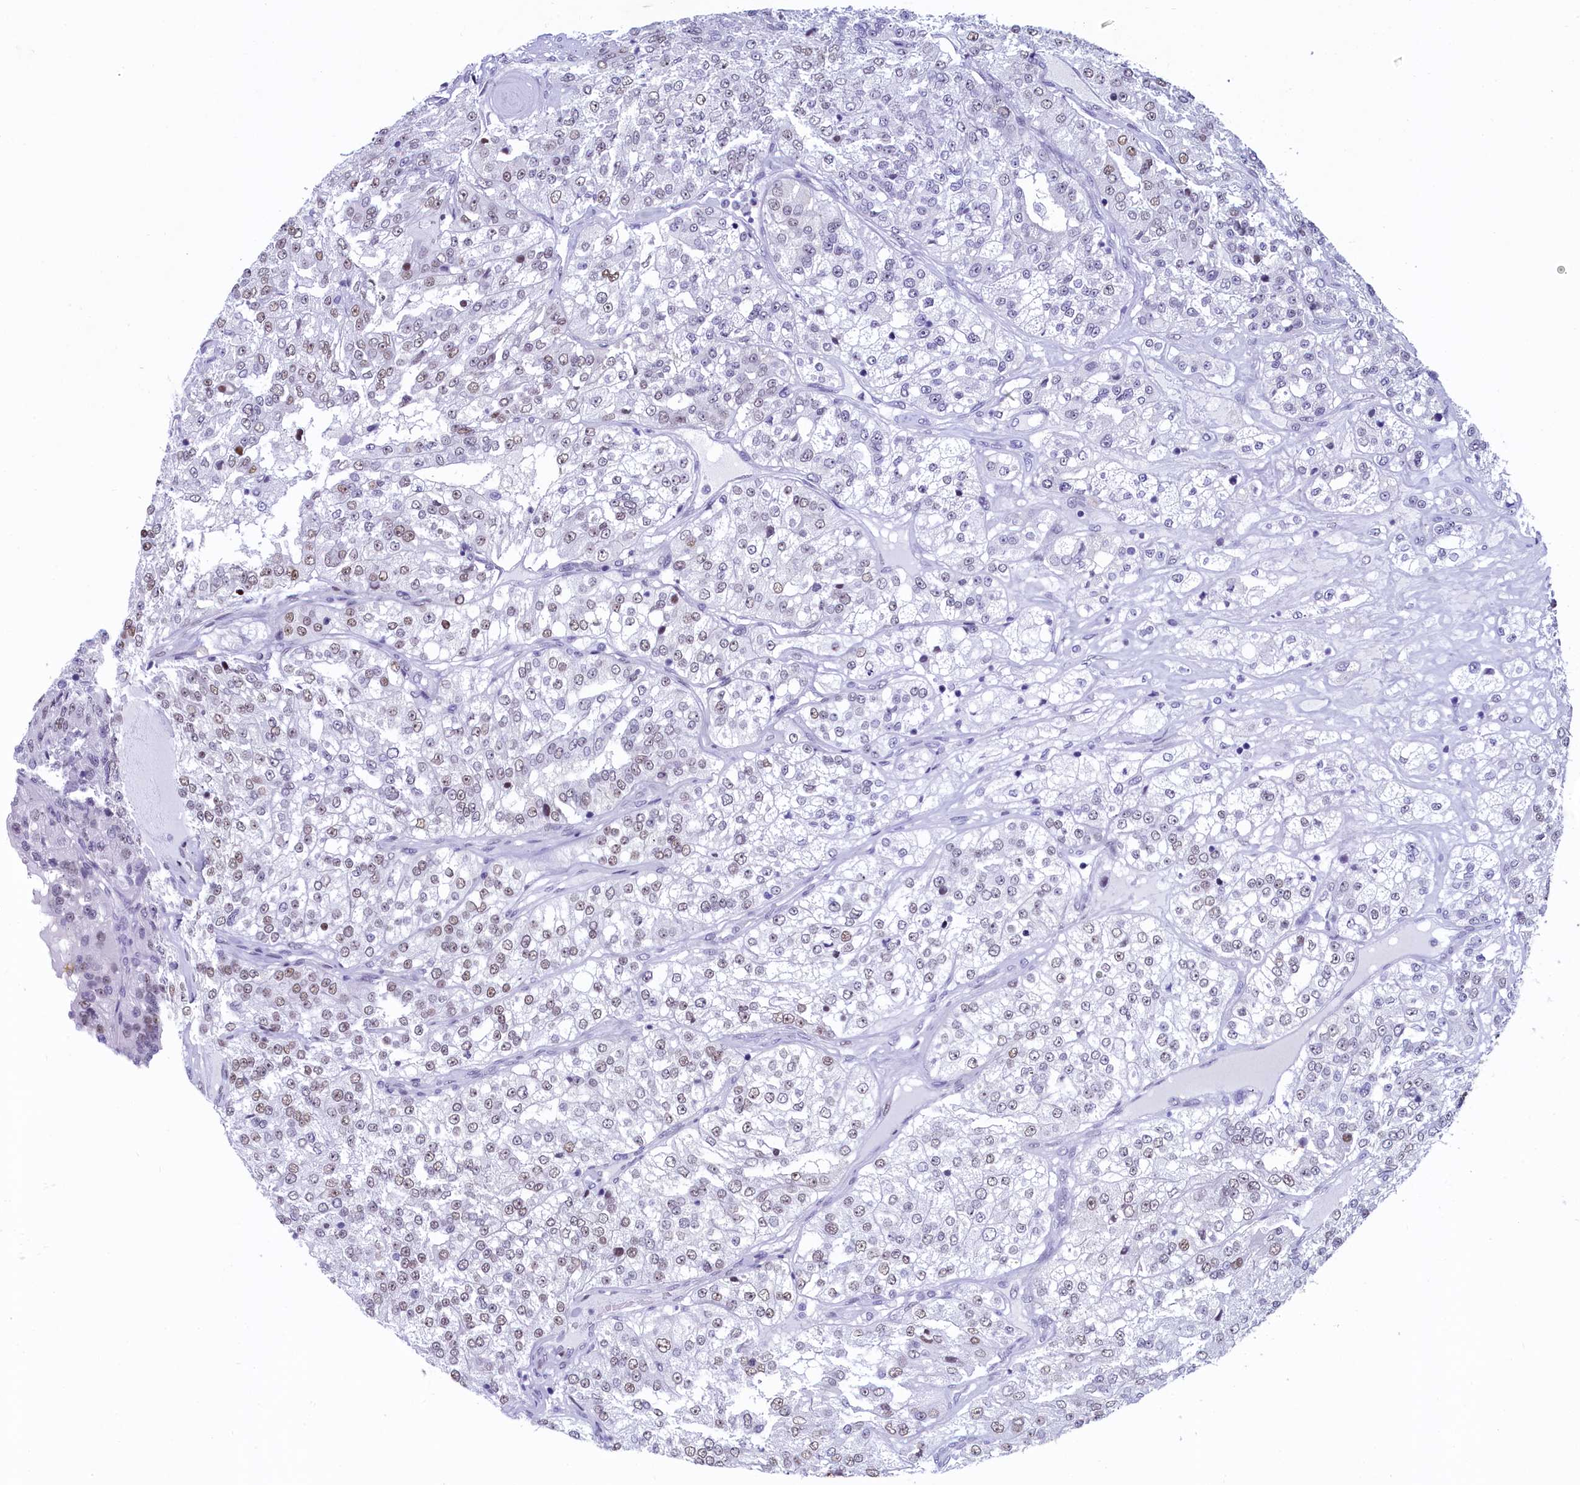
{"staining": {"intensity": "weak", "quantity": "25%-75%", "location": "nuclear"}, "tissue": "renal cancer", "cell_type": "Tumor cells", "image_type": "cancer", "snomed": [{"axis": "morphology", "description": "Adenocarcinoma, NOS"}, {"axis": "topography", "description": "Kidney"}], "caption": "Protein expression by immunohistochemistry (IHC) reveals weak nuclear expression in about 25%-75% of tumor cells in renal cancer.", "gene": "SUGP2", "patient": {"sex": "female", "age": 63}}